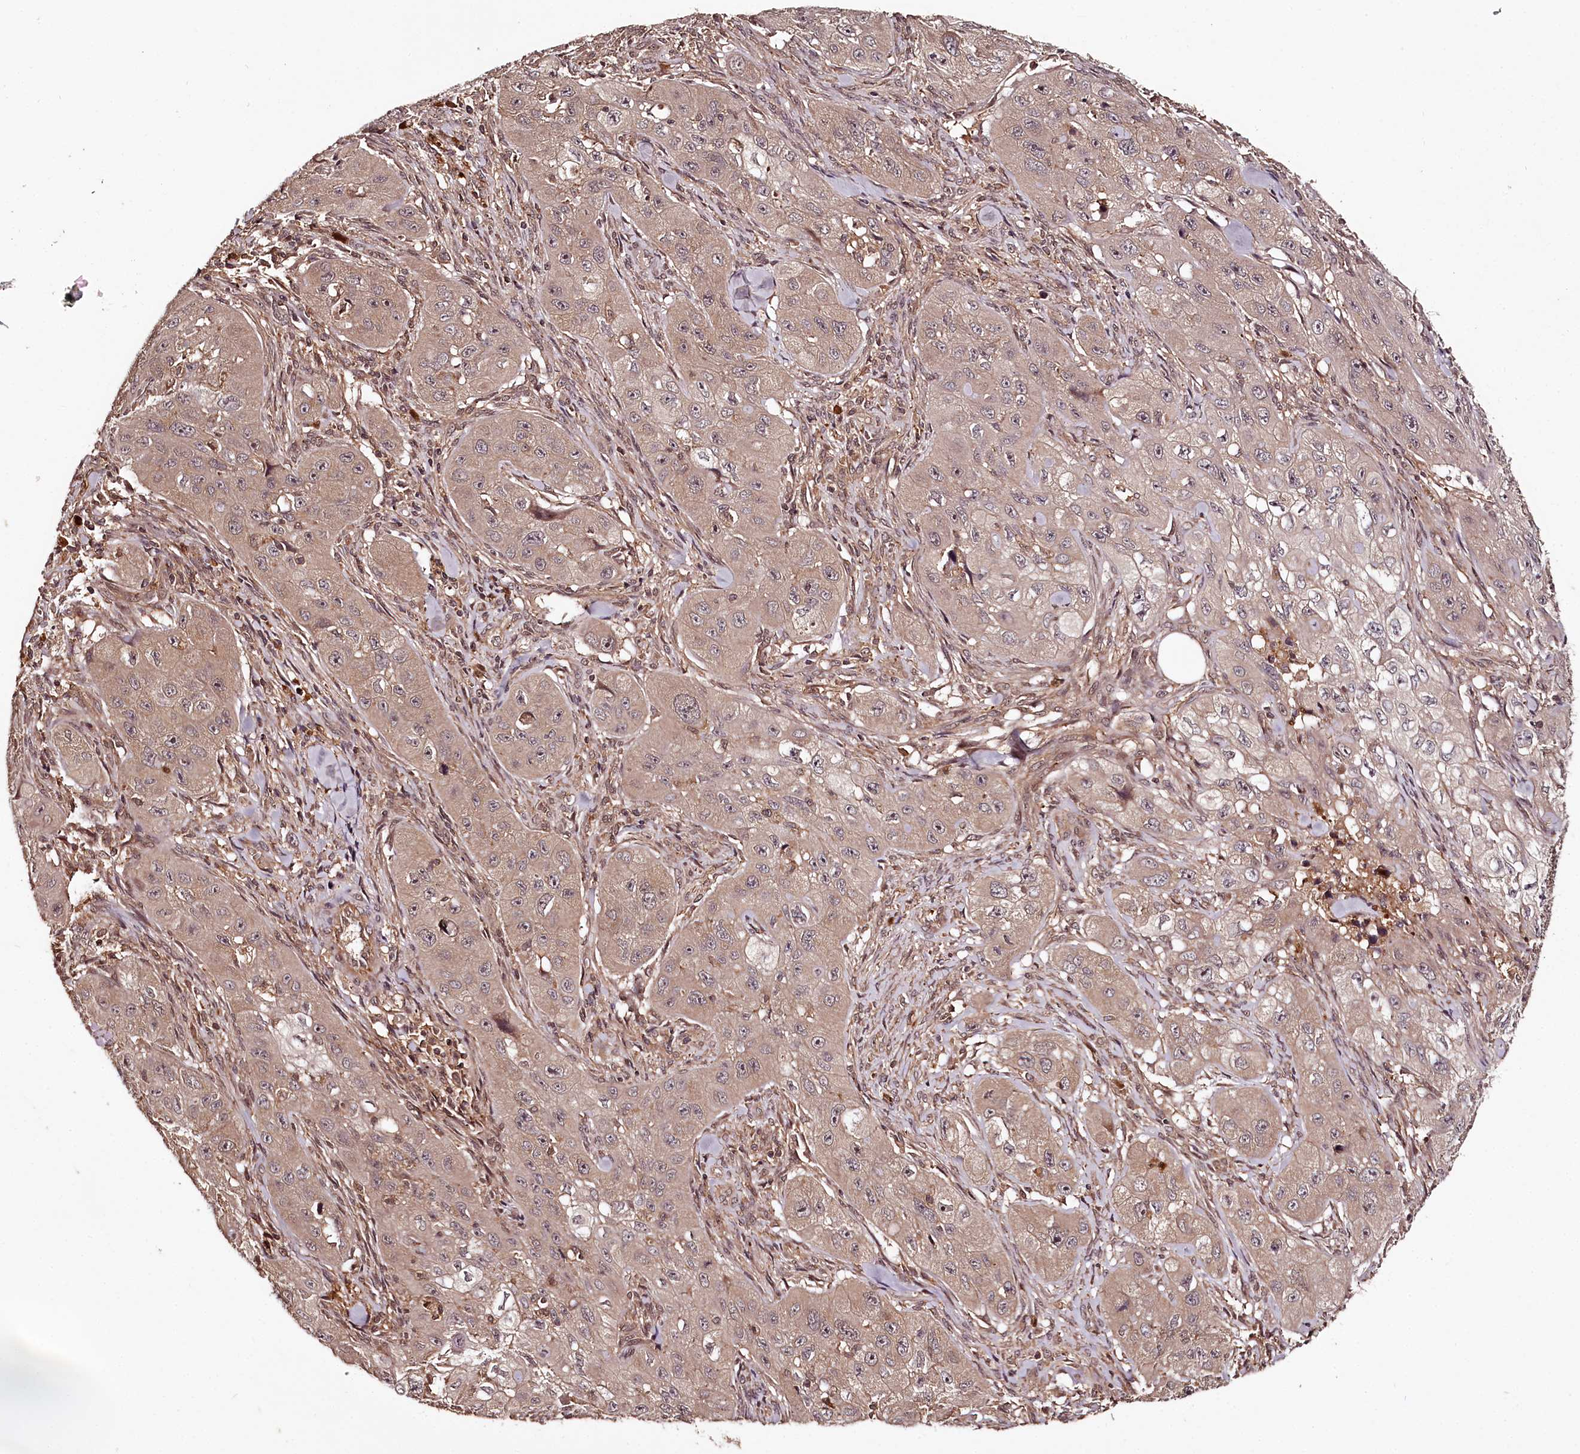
{"staining": {"intensity": "negative", "quantity": "none", "location": "none"}, "tissue": "skin cancer", "cell_type": "Tumor cells", "image_type": "cancer", "snomed": [{"axis": "morphology", "description": "Squamous cell carcinoma, NOS"}, {"axis": "topography", "description": "Skin"}, {"axis": "topography", "description": "Subcutis"}], "caption": "Skin cancer stained for a protein using immunohistochemistry (IHC) demonstrates no staining tumor cells.", "gene": "TTC12", "patient": {"sex": "male", "age": 73}}